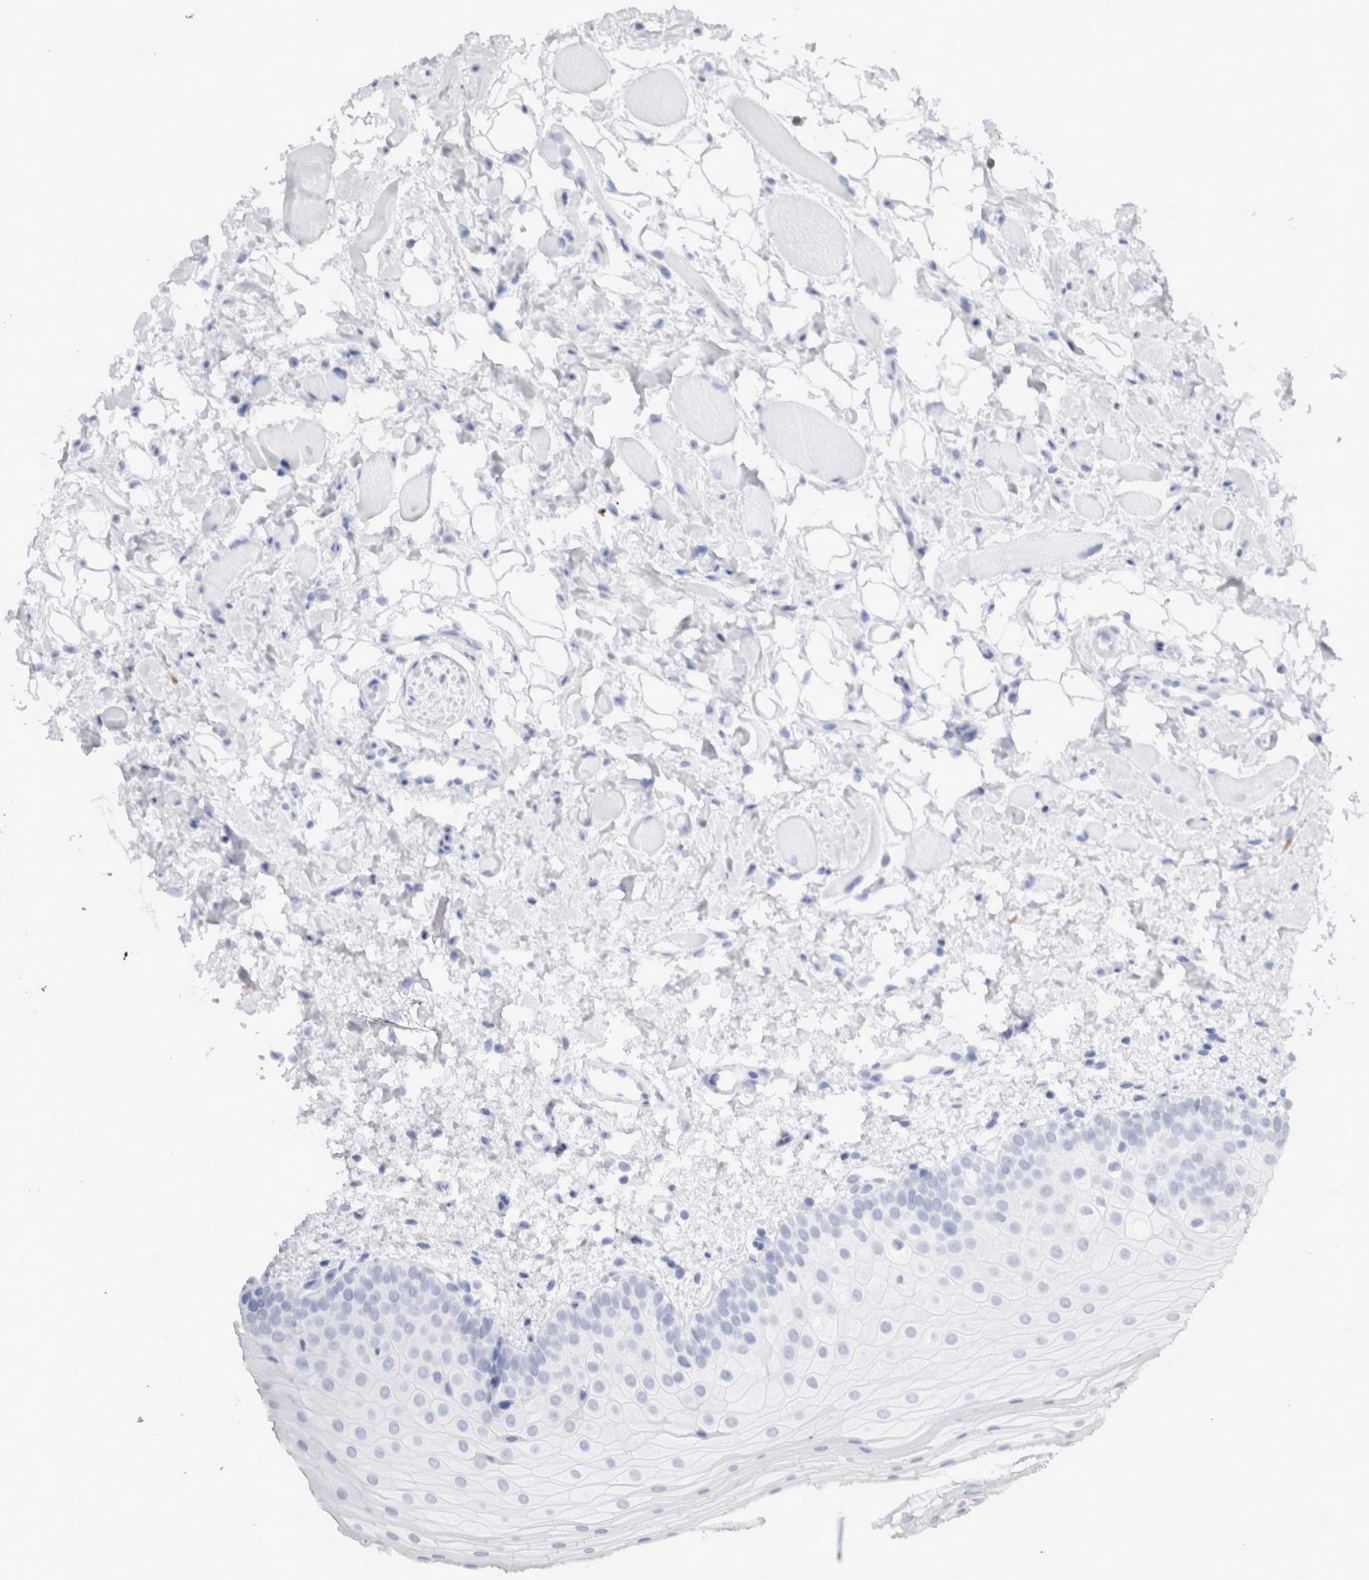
{"staining": {"intensity": "negative", "quantity": "none", "location": "none"}, "tissue": "oral mucosa", "cell_type": "Squamous epithelial cells", "image_type": "normal", "snomed": [{"axis": "morphology", "description": "Normal tissue, NOS"}, {"axis": "topography", "description": "Oral tissue"}], "caption": "A photomicrograph of oral mucosa stained for a protein shows no brown staining in squamous epithelial cells.", "gene": "SPINK2", "patient": {"sex": "male", "age": 28}}